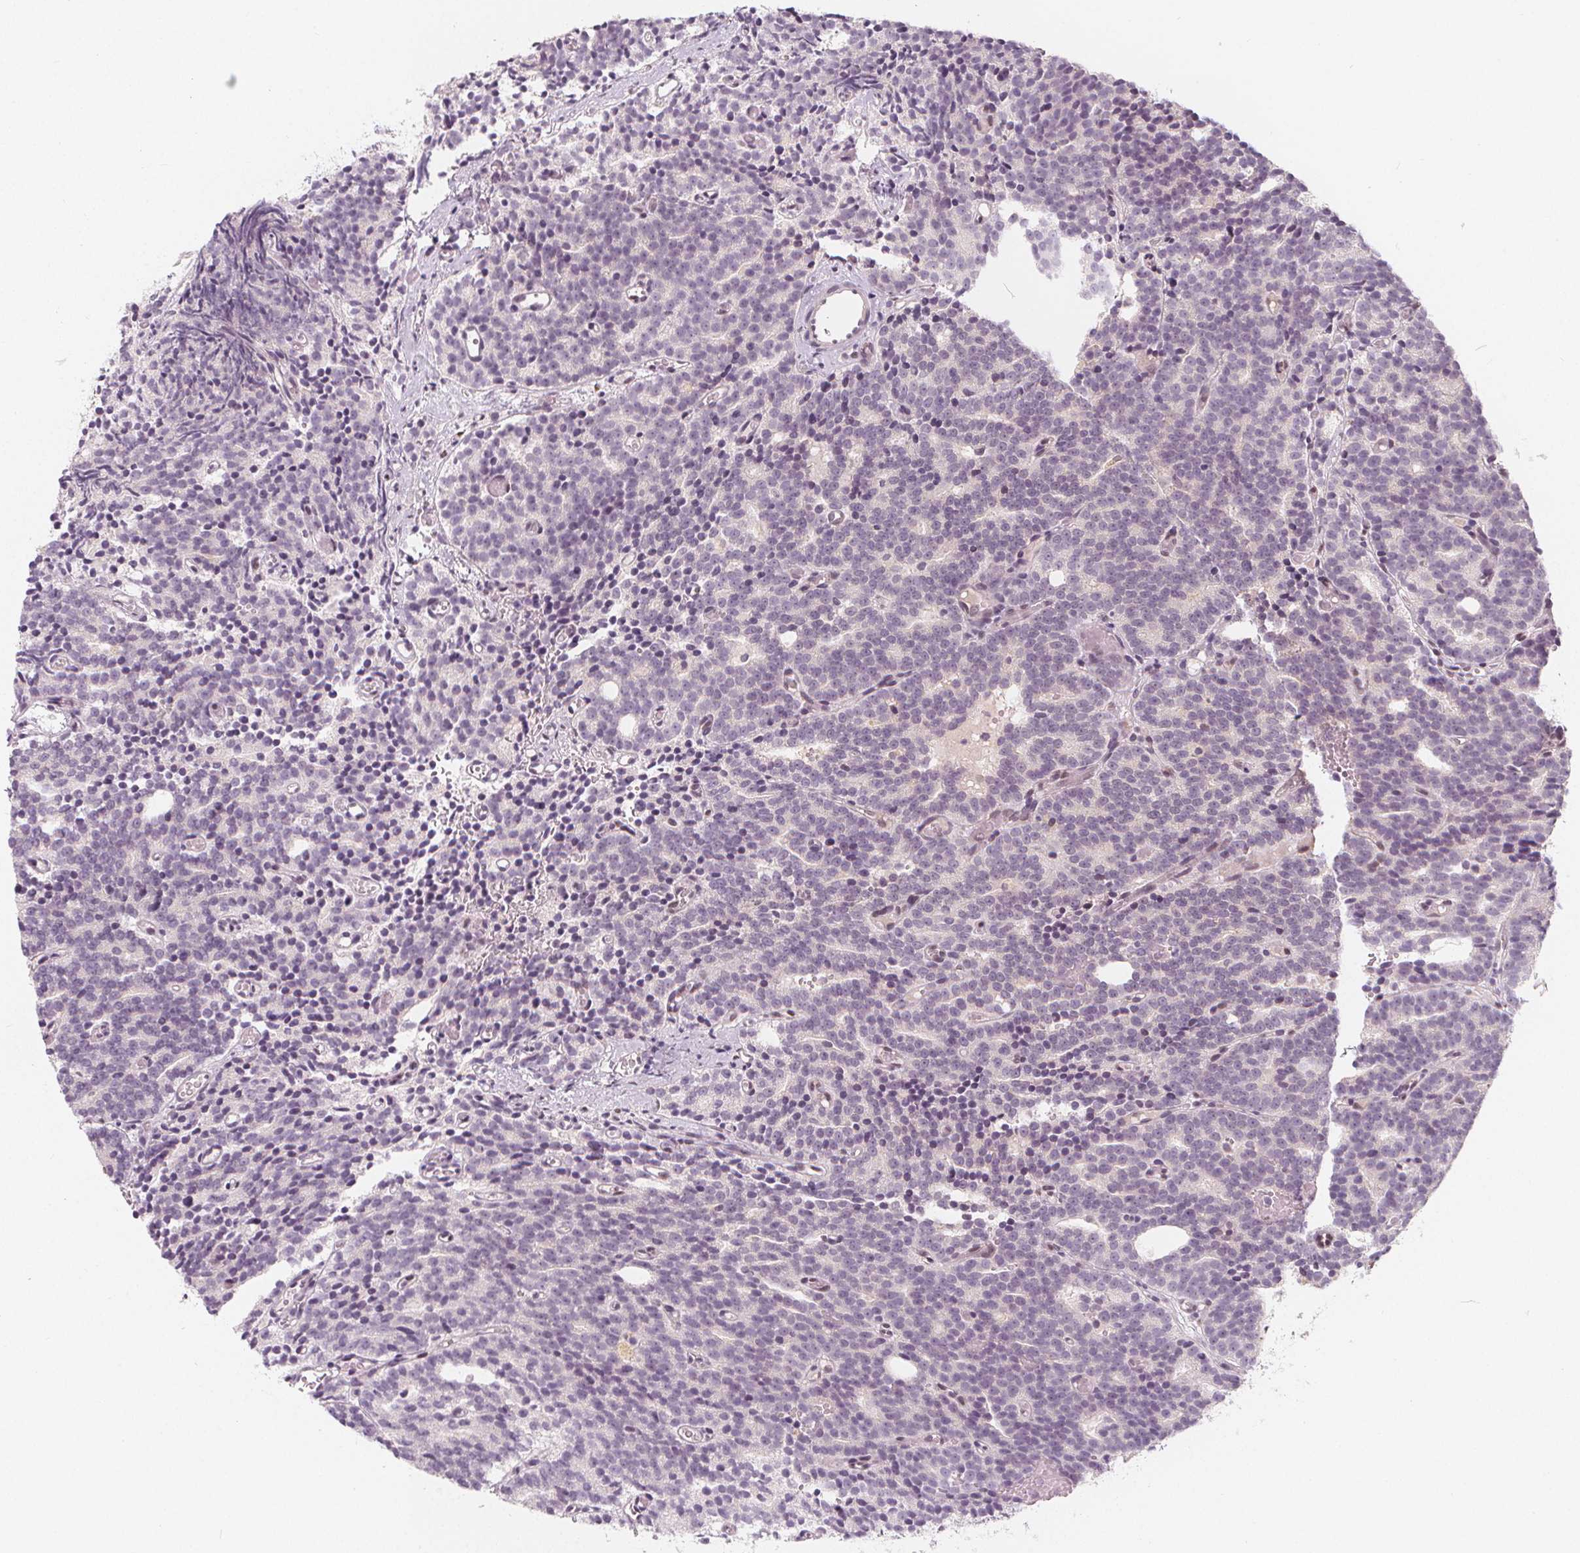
{"staining": {"intensity": "weak", "quantity": "<25%", "location": "cytoplasmic/membranous"}, "tissue": "prostate cancer", "cell_type": "Tumor cells", "image_type": "cancer", "snomed": [{"axis": "morphology", "description": "Adenocarcinoma, High grade"}, {"axis": "topography", "description": "Prostate"}], "caption": "This is an immunohistochemistry (IHC) histopathology image of prostate cancer (adenocarcinoma (high-grade)). There is no expression in tumor cells.", "gene": "DRC3", "patient": {"sex": "male", "age": 53}}